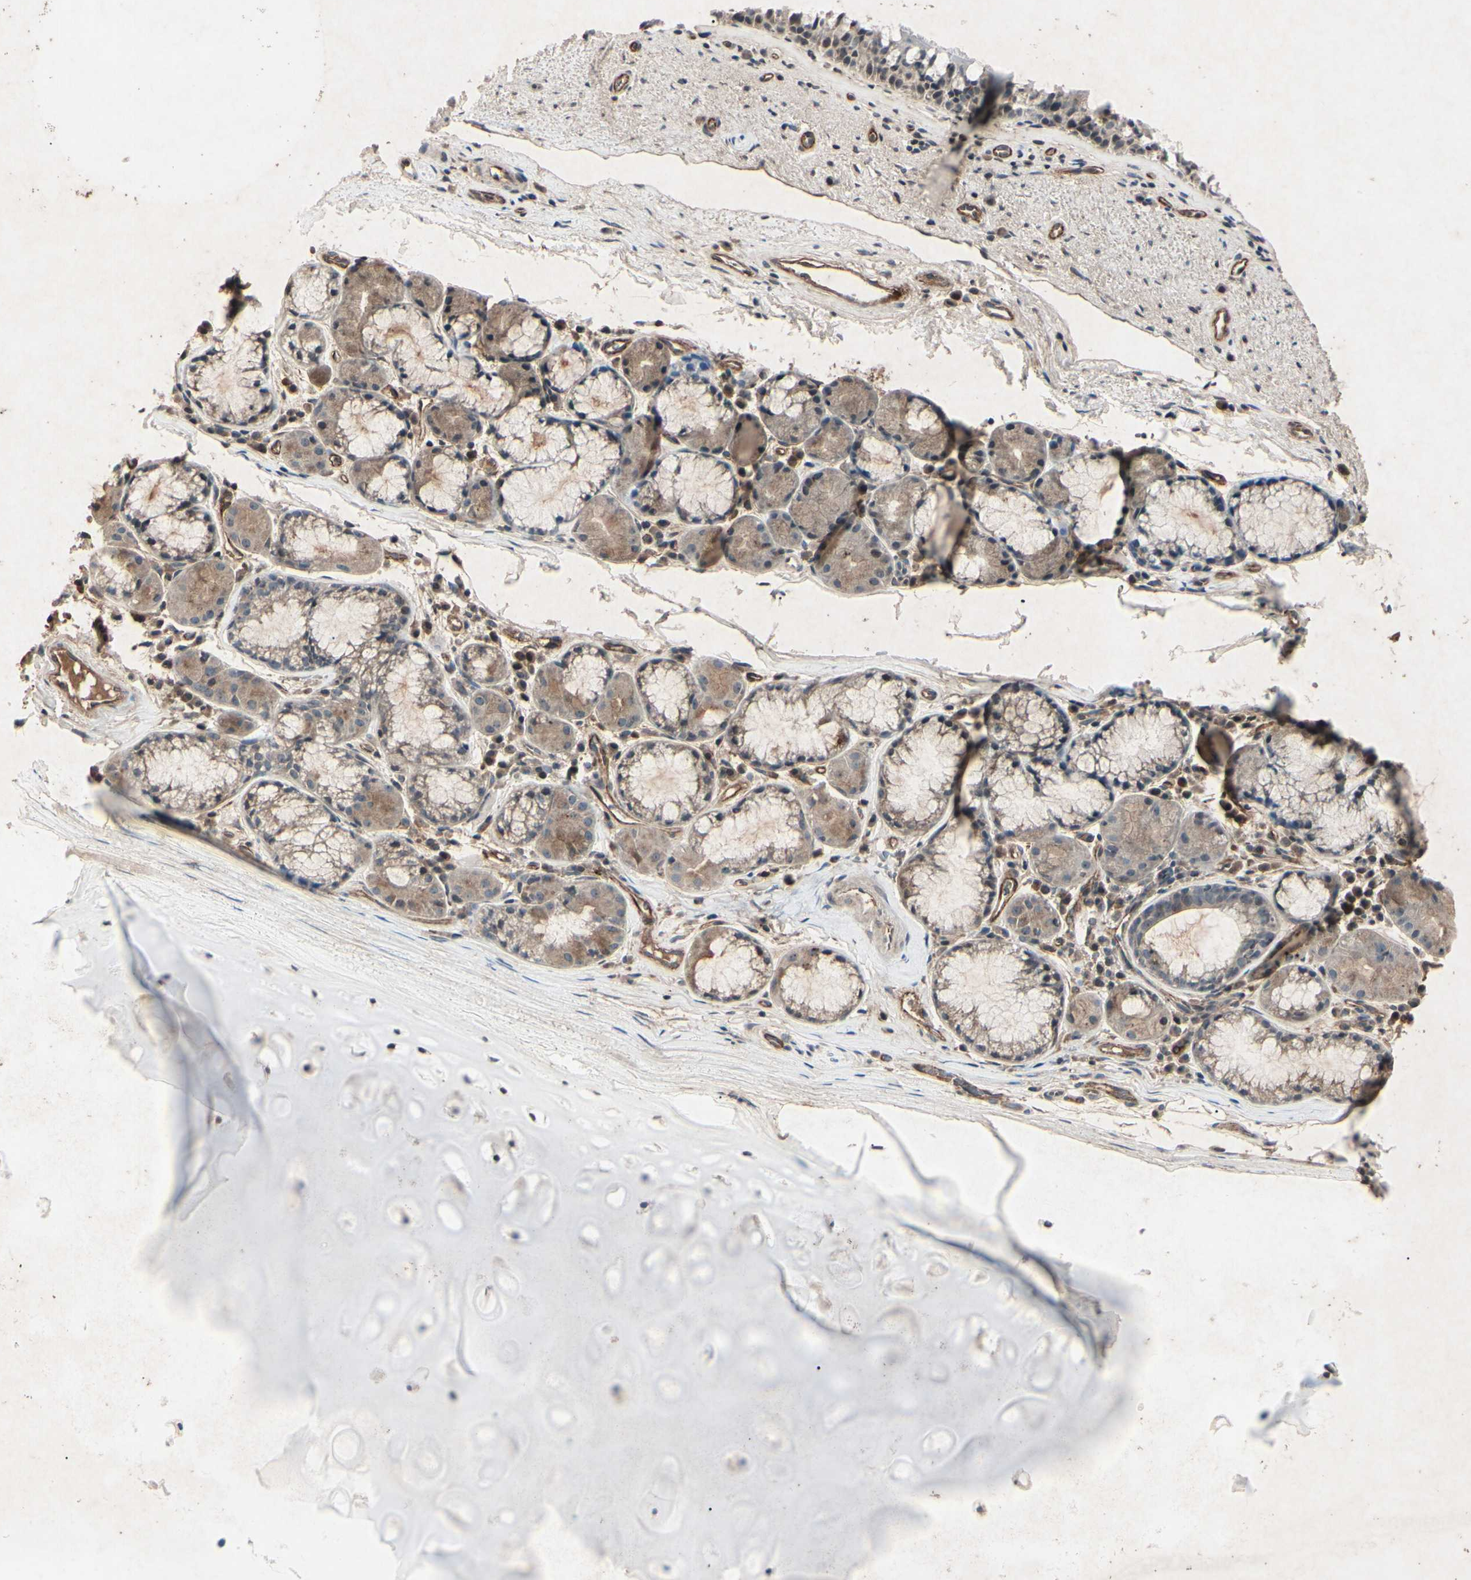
{"staining": {"intensity": "negative", "quantity": "none", "location": "none"}, "tissue": "bronchus", "cell_type": "Respiratory epithelial cells", "image_type": "normal", "snomed": [{"axis": "morphology", "description": "Normal tissue, NOS"}, {"axis": "topography", "description": "Bronchus"}], "caption": "IHC photomicrograph of benign bronchus: human bronchus stained with DAB (3,3'-diaminobenzidine) demonstrates no significant protein expression in respiratory epithelial cells.", "gene": "AEBP1", "patient": {"sex": "female", "age": 54}}